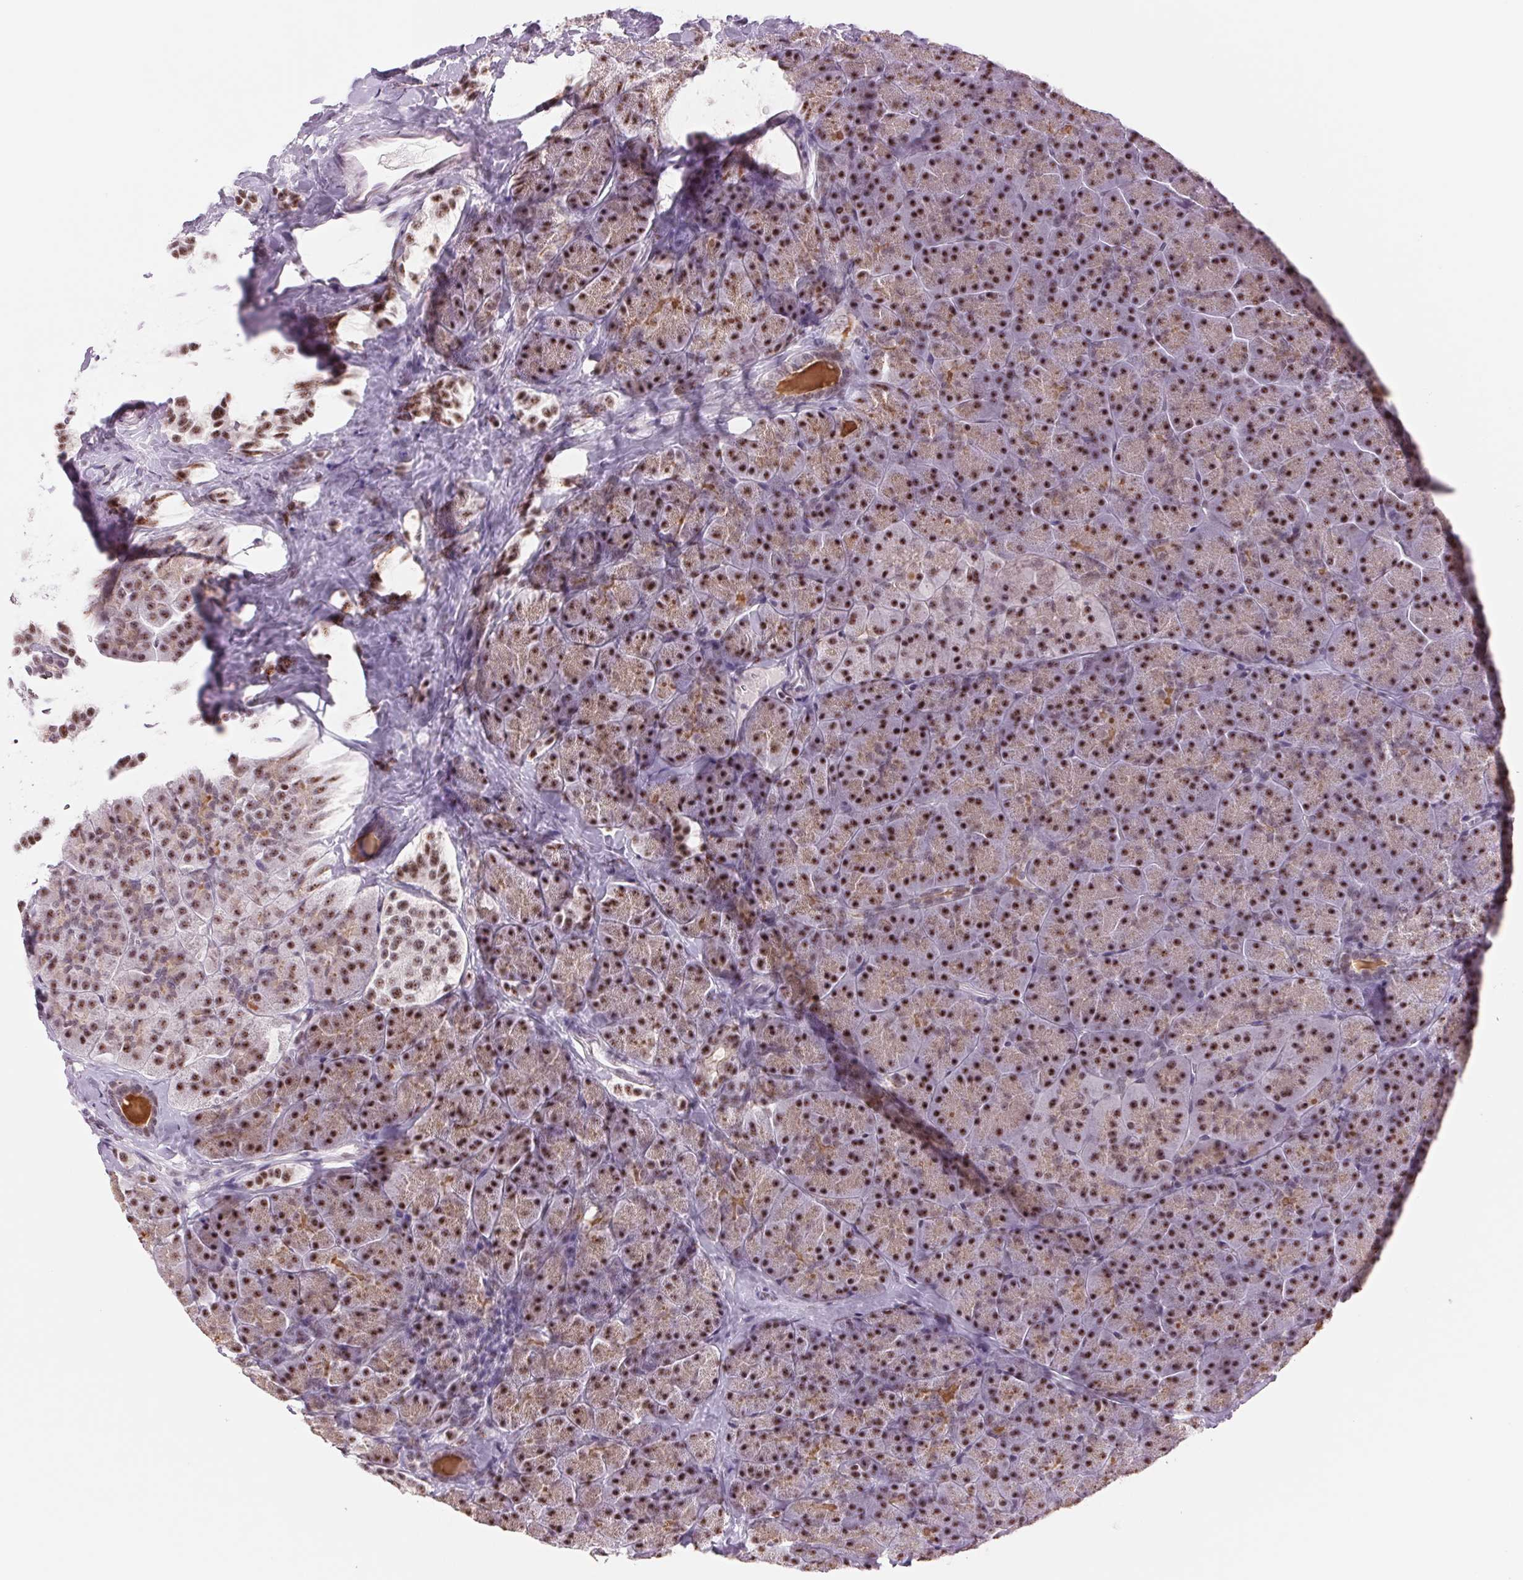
{"staining": {"intensity": "moderate", "quantity": ">75%", "location": "nuclear"}, "tissue": "carcinoid", "cell_type": "Tumor cells", "image_type": "cancer", "snomed": [{"axis": "morphology", "description": "Normal tissue, NOS"}, {"axis": "morphology", "description": "Carcinoid, malignant, NOS"}, {"axis": "topography", "description": "Pancreas"}], "caption": "Immunohistochemical staining of carcinoid exhibits moderate nuclear protein positivity in approximately >75% of tumor cells.", "gene": "ZC3H14", "patient": {"sex": "male", "age": 36}}